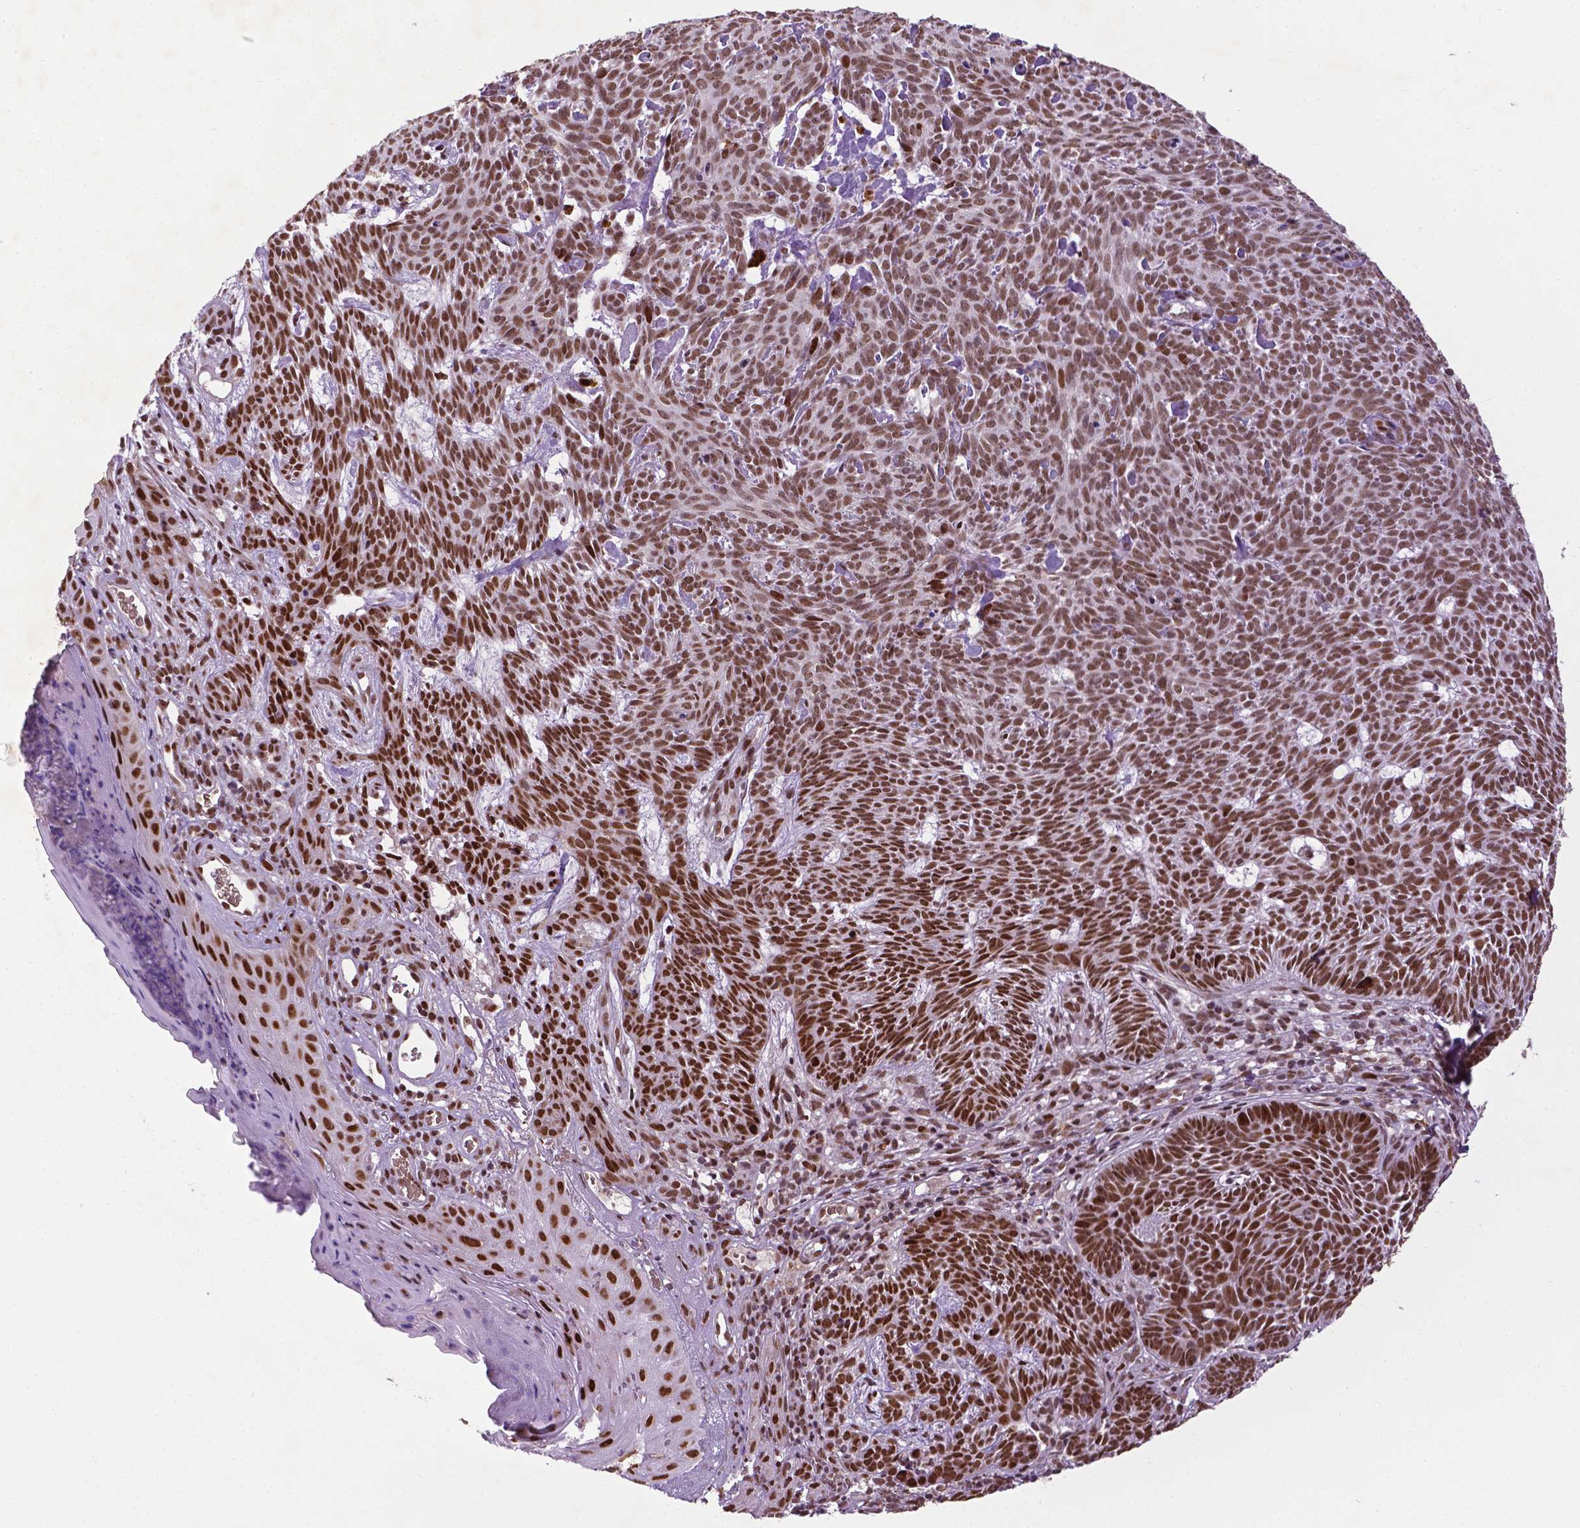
{"staining": {"intensity": "strong", "quantity": ">75%", "location": "nuclear"}, "tissue": "skin cancer", "cell_type": "Tumor cells", "image_type": "cancer", "snomed": [{"axis": "morphology", "description": "Basal cell carcinoma"}, {"axis": "topography", "description": "Skin"}], "caption": "Brown immunohistochemical staining in basal cell carcinoma (skin) exhibits strong nuclear expression in approximately >75% of tumor cells. The protein is shown in brown color, while the nuclei are stained blue.", "gene": "ZNF41", "patient": {"sex": "male", "age": 59}}